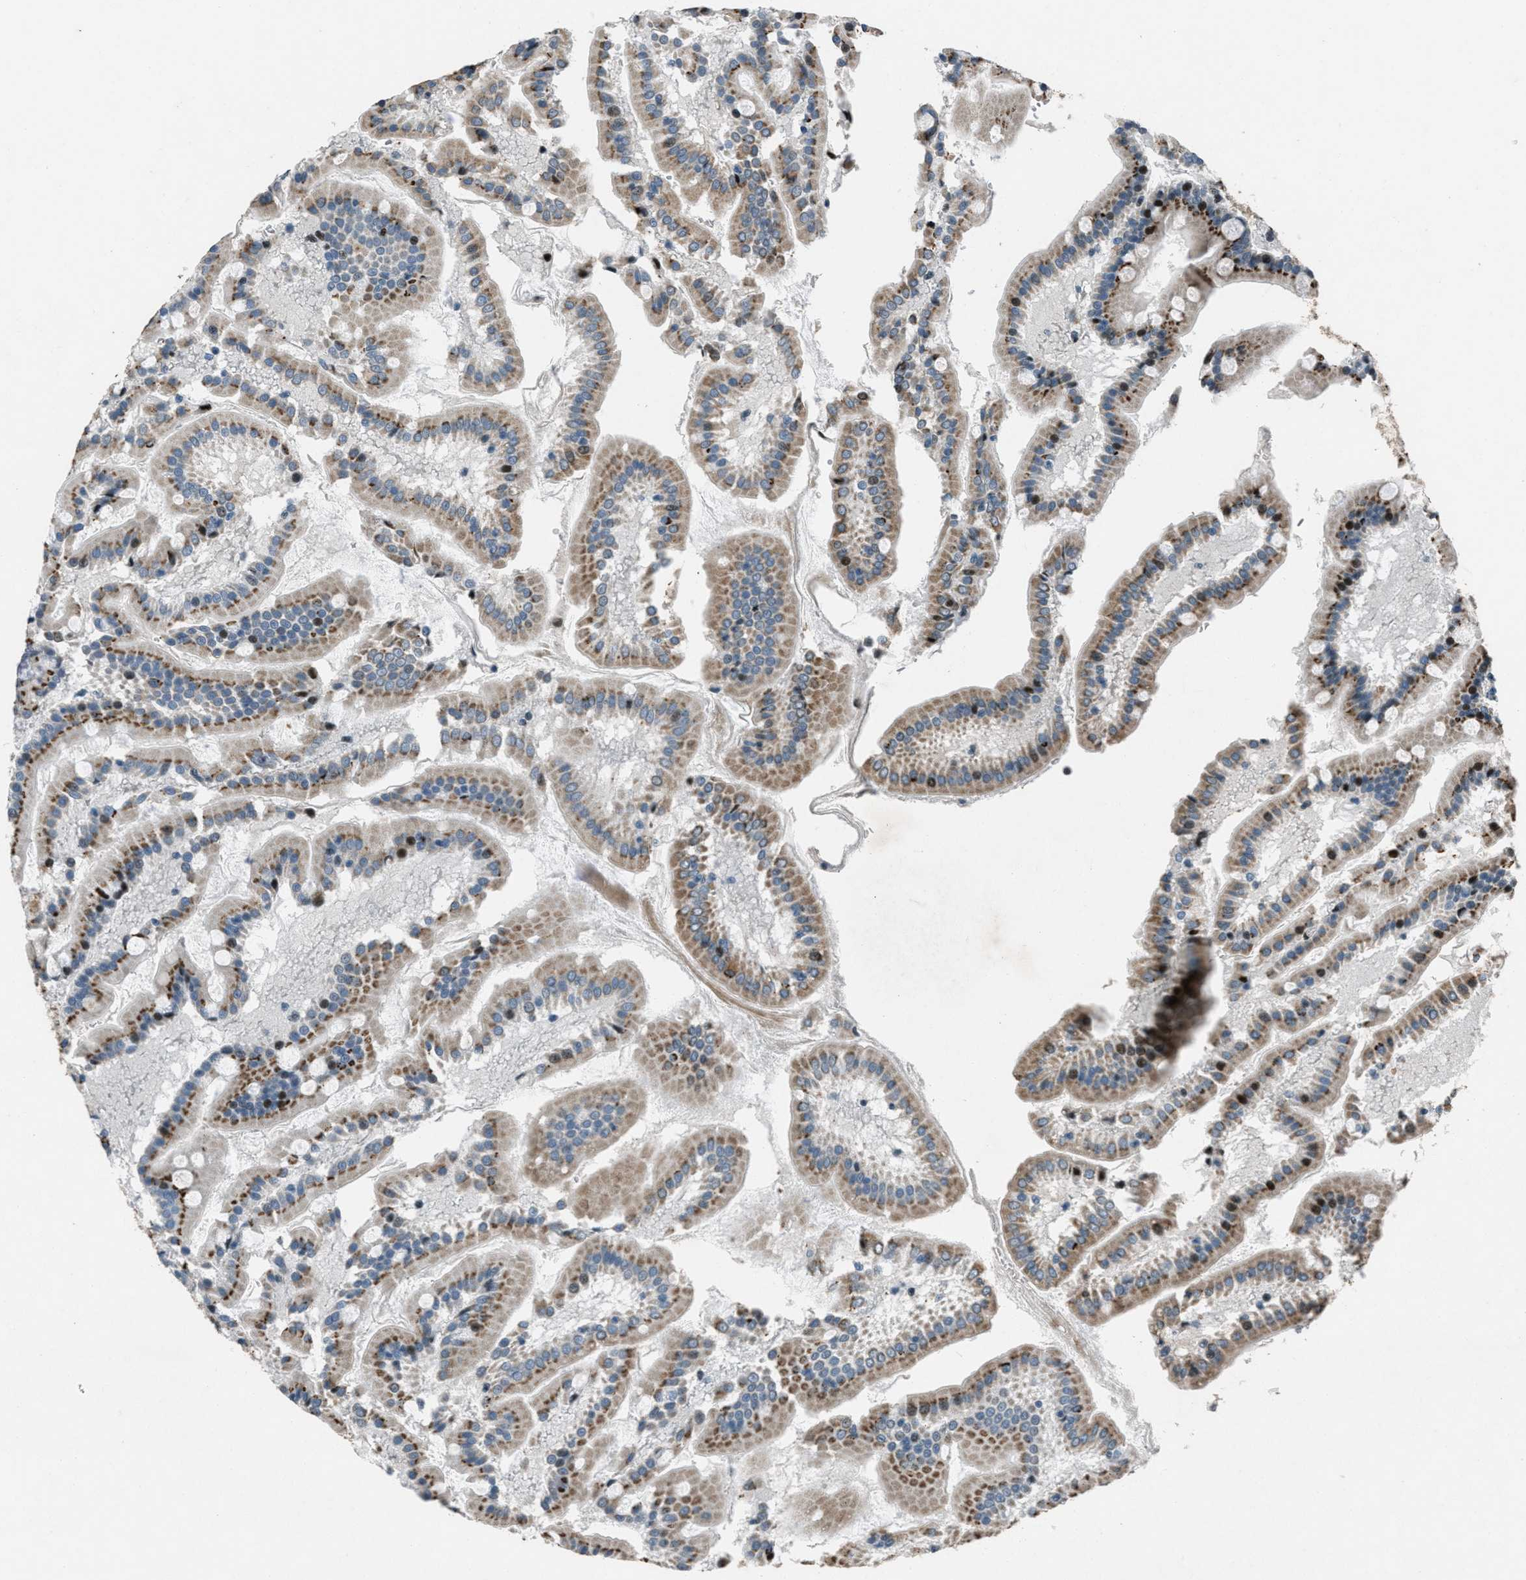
{"staining": {"intensity": "strong", "quantity": ">75%", "location": "cytoplasmic/membranous"}, "tissue": "duodenum", "cell_type": "Glandular cells", "image_type": "normal", "snomed": [{"axis": "morphology", "description": "Normal tissue, NOS"}, {"axis": "topography", "description": "Duodenum"}], "caption": "This histopathology image reveals IHC staining of benign duodenum, with high strong cytoplasmic/membranous expression in about >75% of glandular cells.", "gene": "GPC6", "patient": {"sex": "male", "age": 50}}